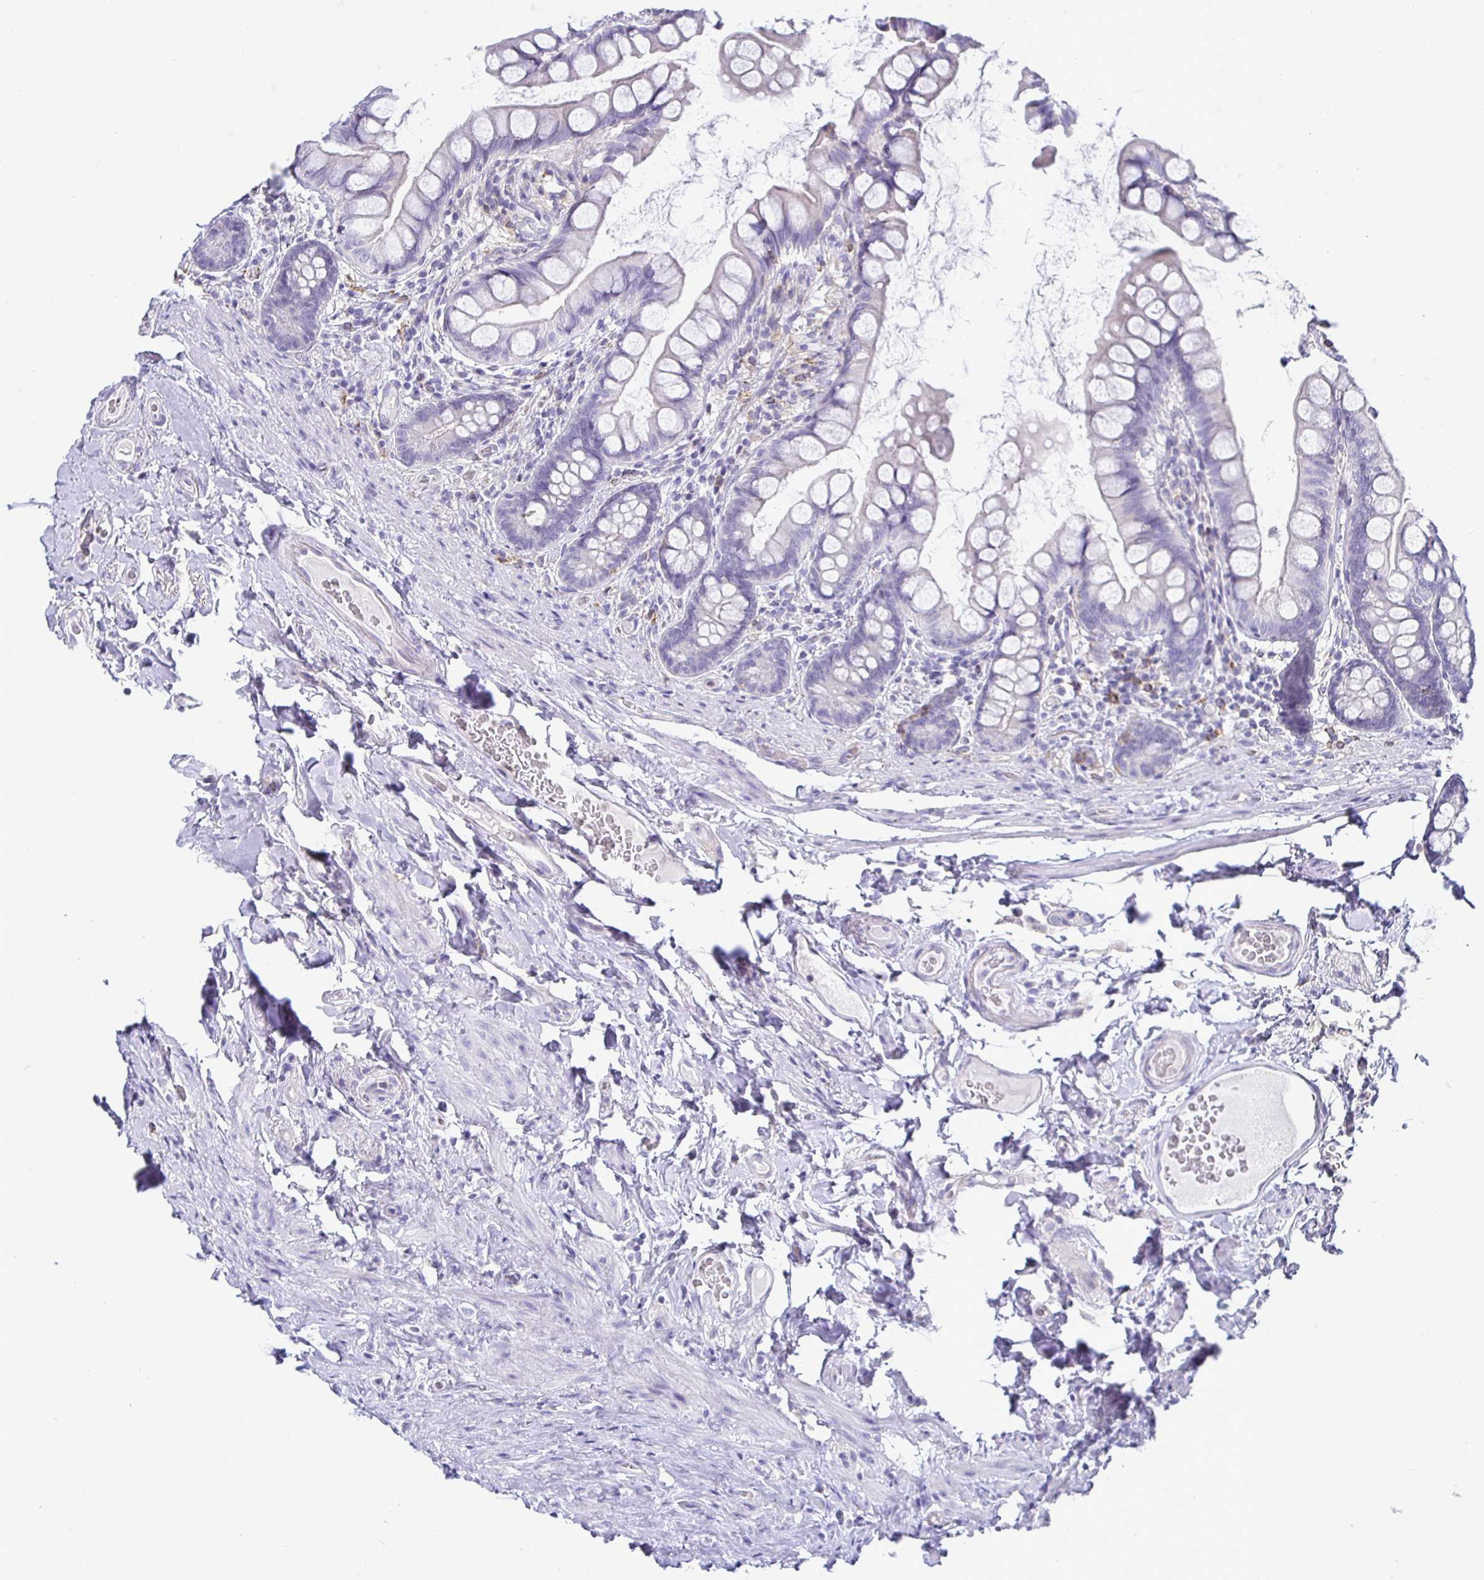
{"staining": {"intensity": "negative", "quantity": "none", "location": "none"}, "tissue": "small intestine", "cell_type": "Glandular cells", "image_type": "normal", "snomed": [{"axis": "morphology", "description": "Normal tissue, NOS"}, {"axis": "topography", "description": "Small intestine"}], "caption": "Glandular cells show no significant protein expression in benign small intestine. Nuclei are stained in blue.", "gene": "SIRPA", "patient": {"sex": "male", "age": 70}}